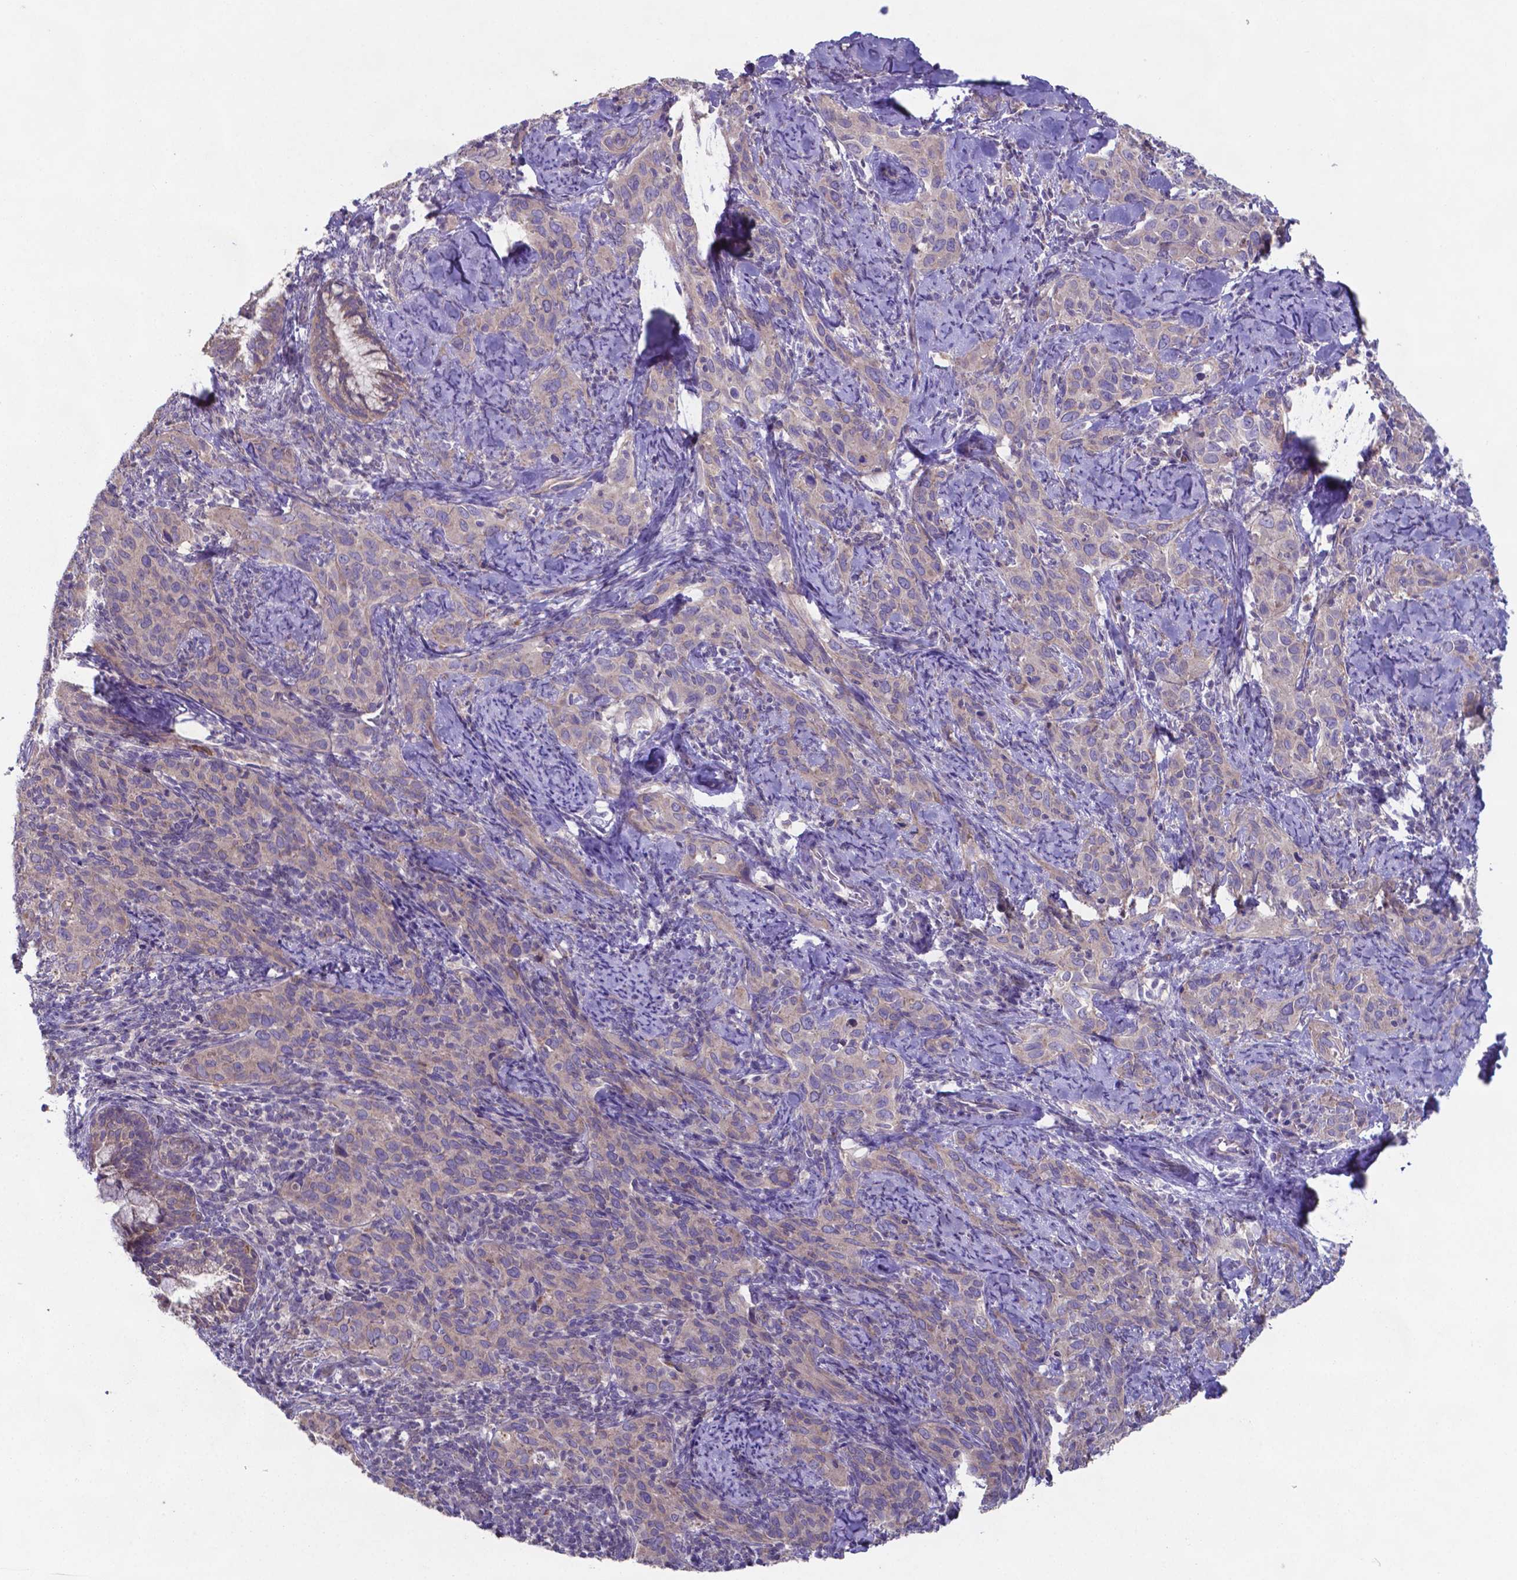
{"staining": {"intensity": "weak", "quantity": ">75%", "location": "cytoplasmic/membranous"}, "tissue": "cervical cancer", "cell_type": "Tumor cells", "image_type": "cancer", "snomed": [{"axis": "morphology", "description": "Squamous cell carcinoma, NOS"}, {"axis": "topography", "description": "Cervix"}], "caption": "Immunohistochemical staining of cervical squamous cell carcinoma exhibits weak cytoplasmic/membranous protein positivity in approximately >75% of tumor cells.", "gene": "TYRO3", "patient": {"sex": "female", "age": 51}}